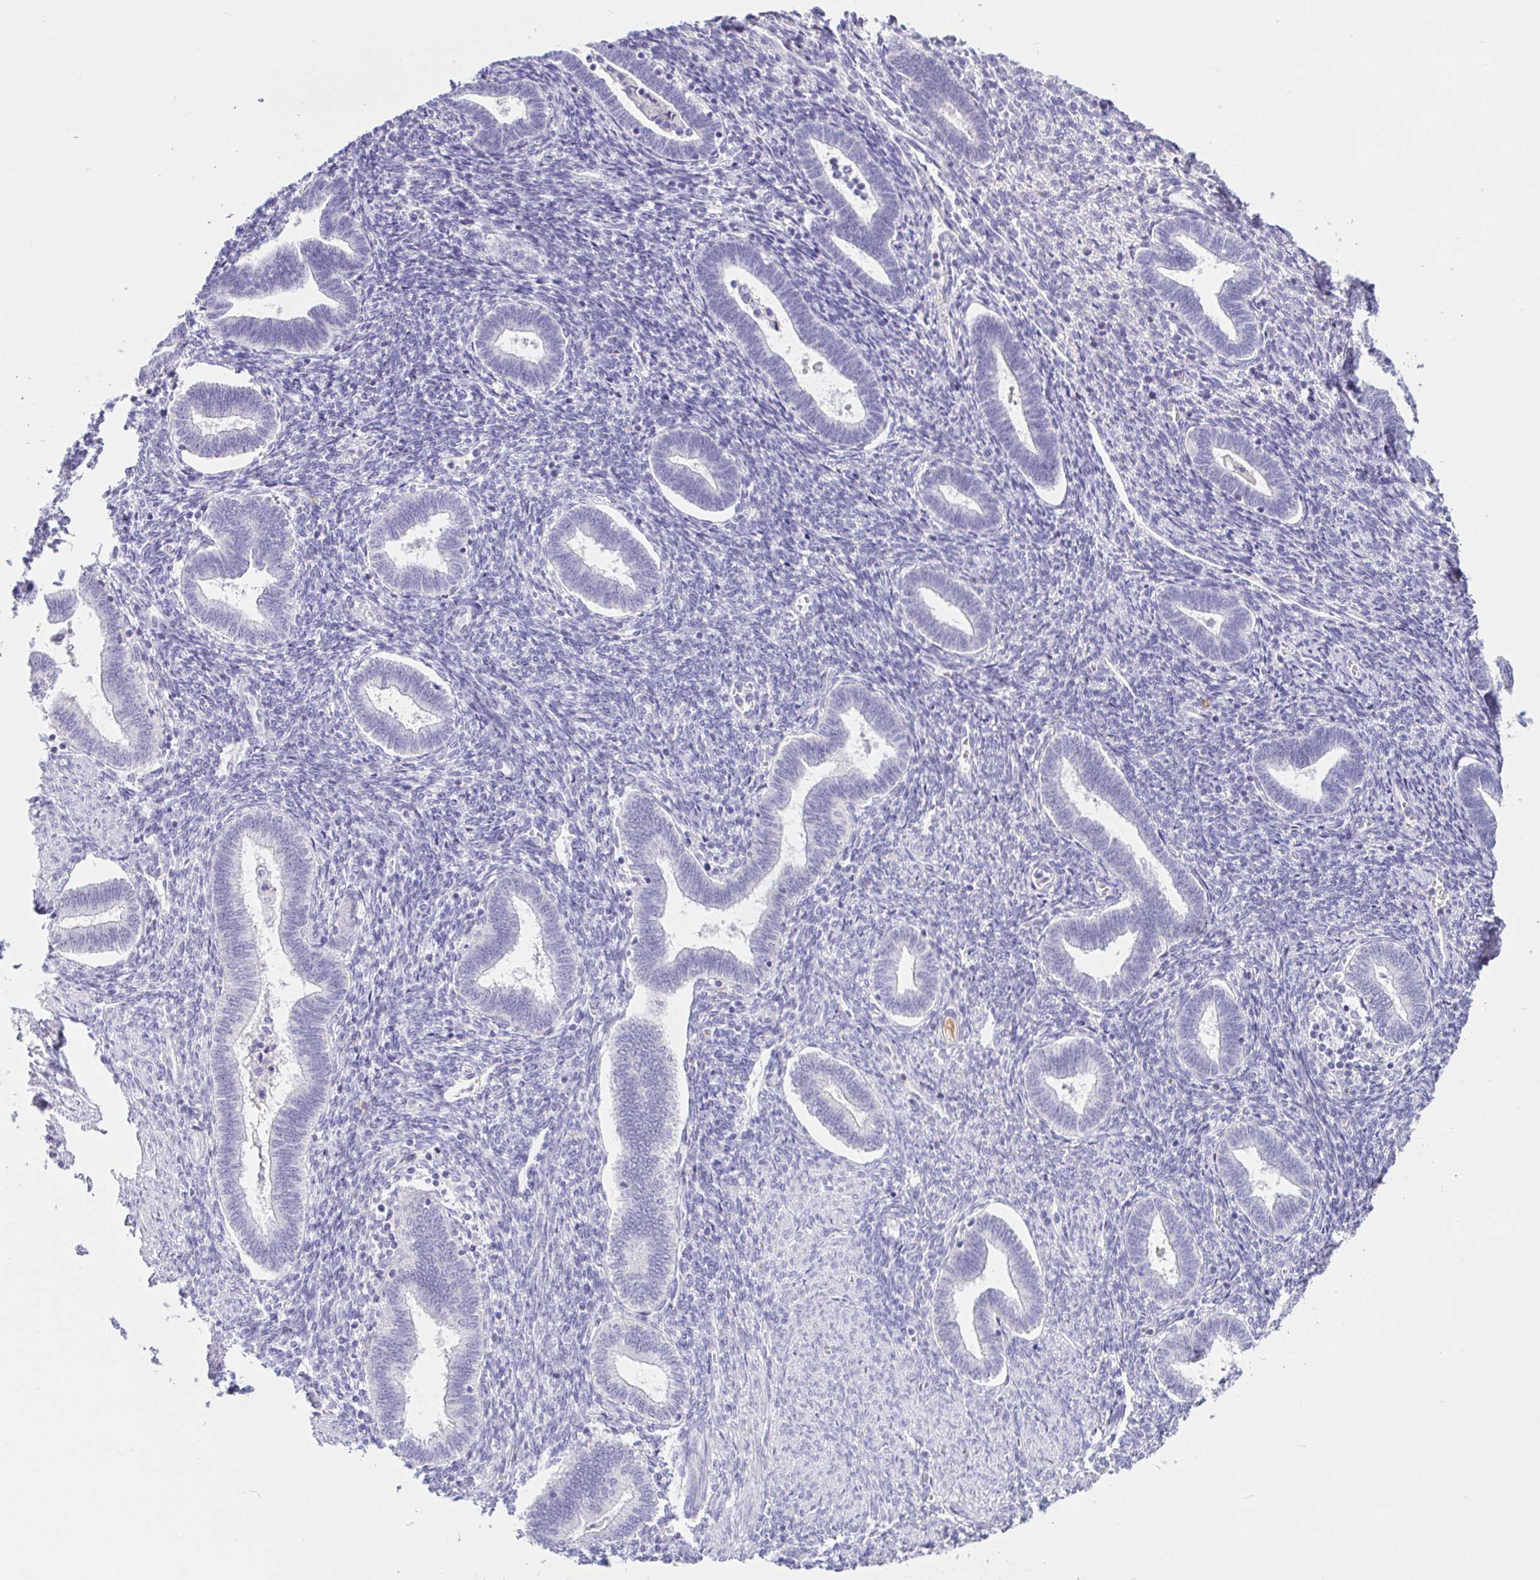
{"staining": {"intensity": "negative", "quantity": "none", "location": "none"}, "tissue": "endometrium", "cell_type": "Cells in endometrial stroma", "image_type": "normal", "snomed": [{"axis": "morphology", "description": "Normal tissue, NOS"}, {"axis": "topography", "description": "Endometrium"}], "caption": "A micrograph of endometrium stained for a protein displays no brown staining in cells in endometrial stroma.", "gene": "SAA2", "patient": {"sex": "female", "age": 42}}